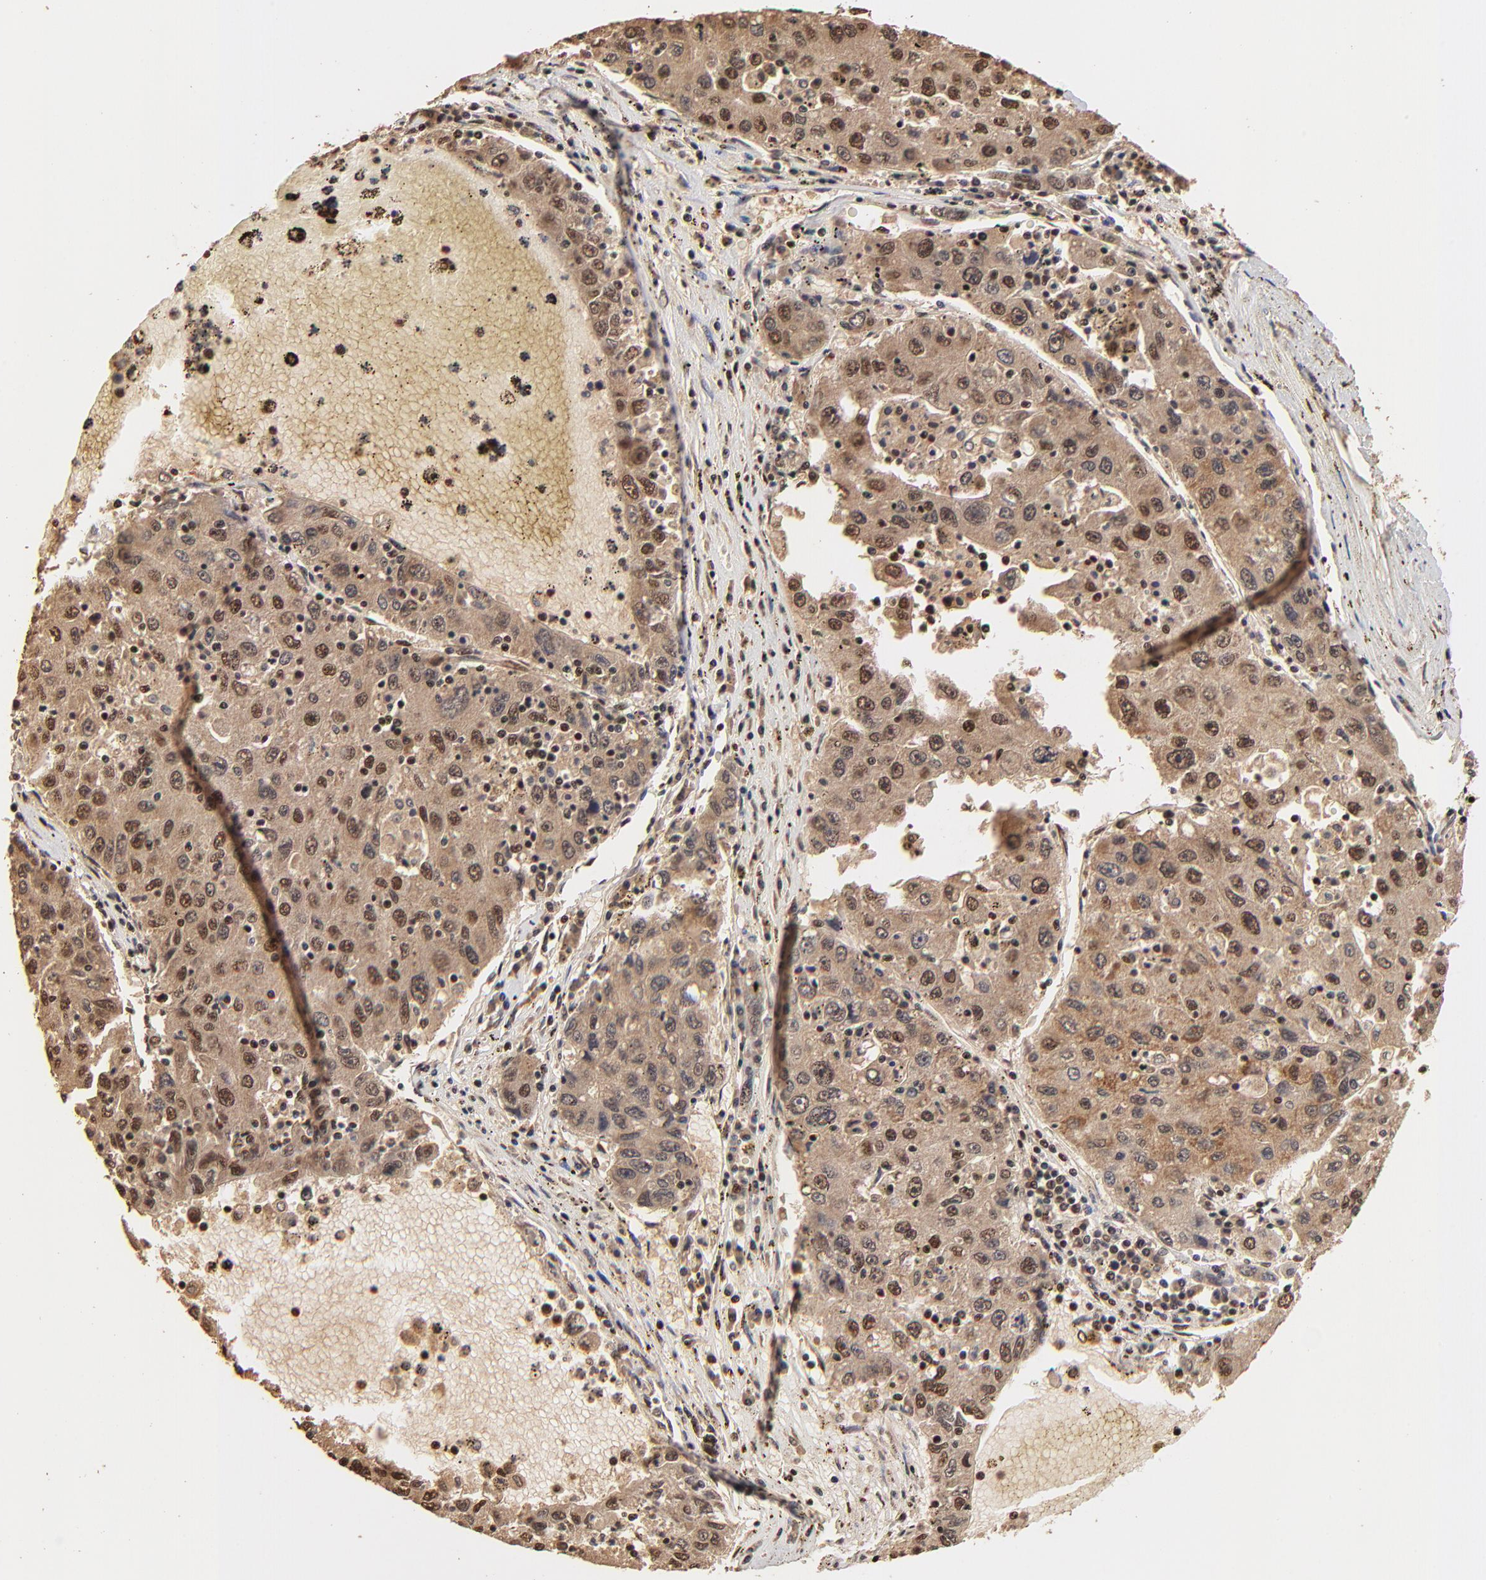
{"staining": {"intensity": "strong", "quantity": ">75%", "location": "cytoplasmic/membranous,nuclear"}, "tissue": "liver cancer", "cell_type": "Tumor cells", "image_type": "cancer", "snomed": [{"axis": "morphology", "description": "Carcinoma, Hepatocellular, NOS"}, {"axis": "topography", "description": "Liver"}], "caption": "Immunohistochemistry histopathology image of human hepatocellular carcinoma (liver) stained for a protein (brown), which exhibits high levels of strong cytoplasmic/membranous and nuclear positivity in about >75% of tumor cells.", "gene": "MED12", "patient": {"sex": "male", "age": 49}}